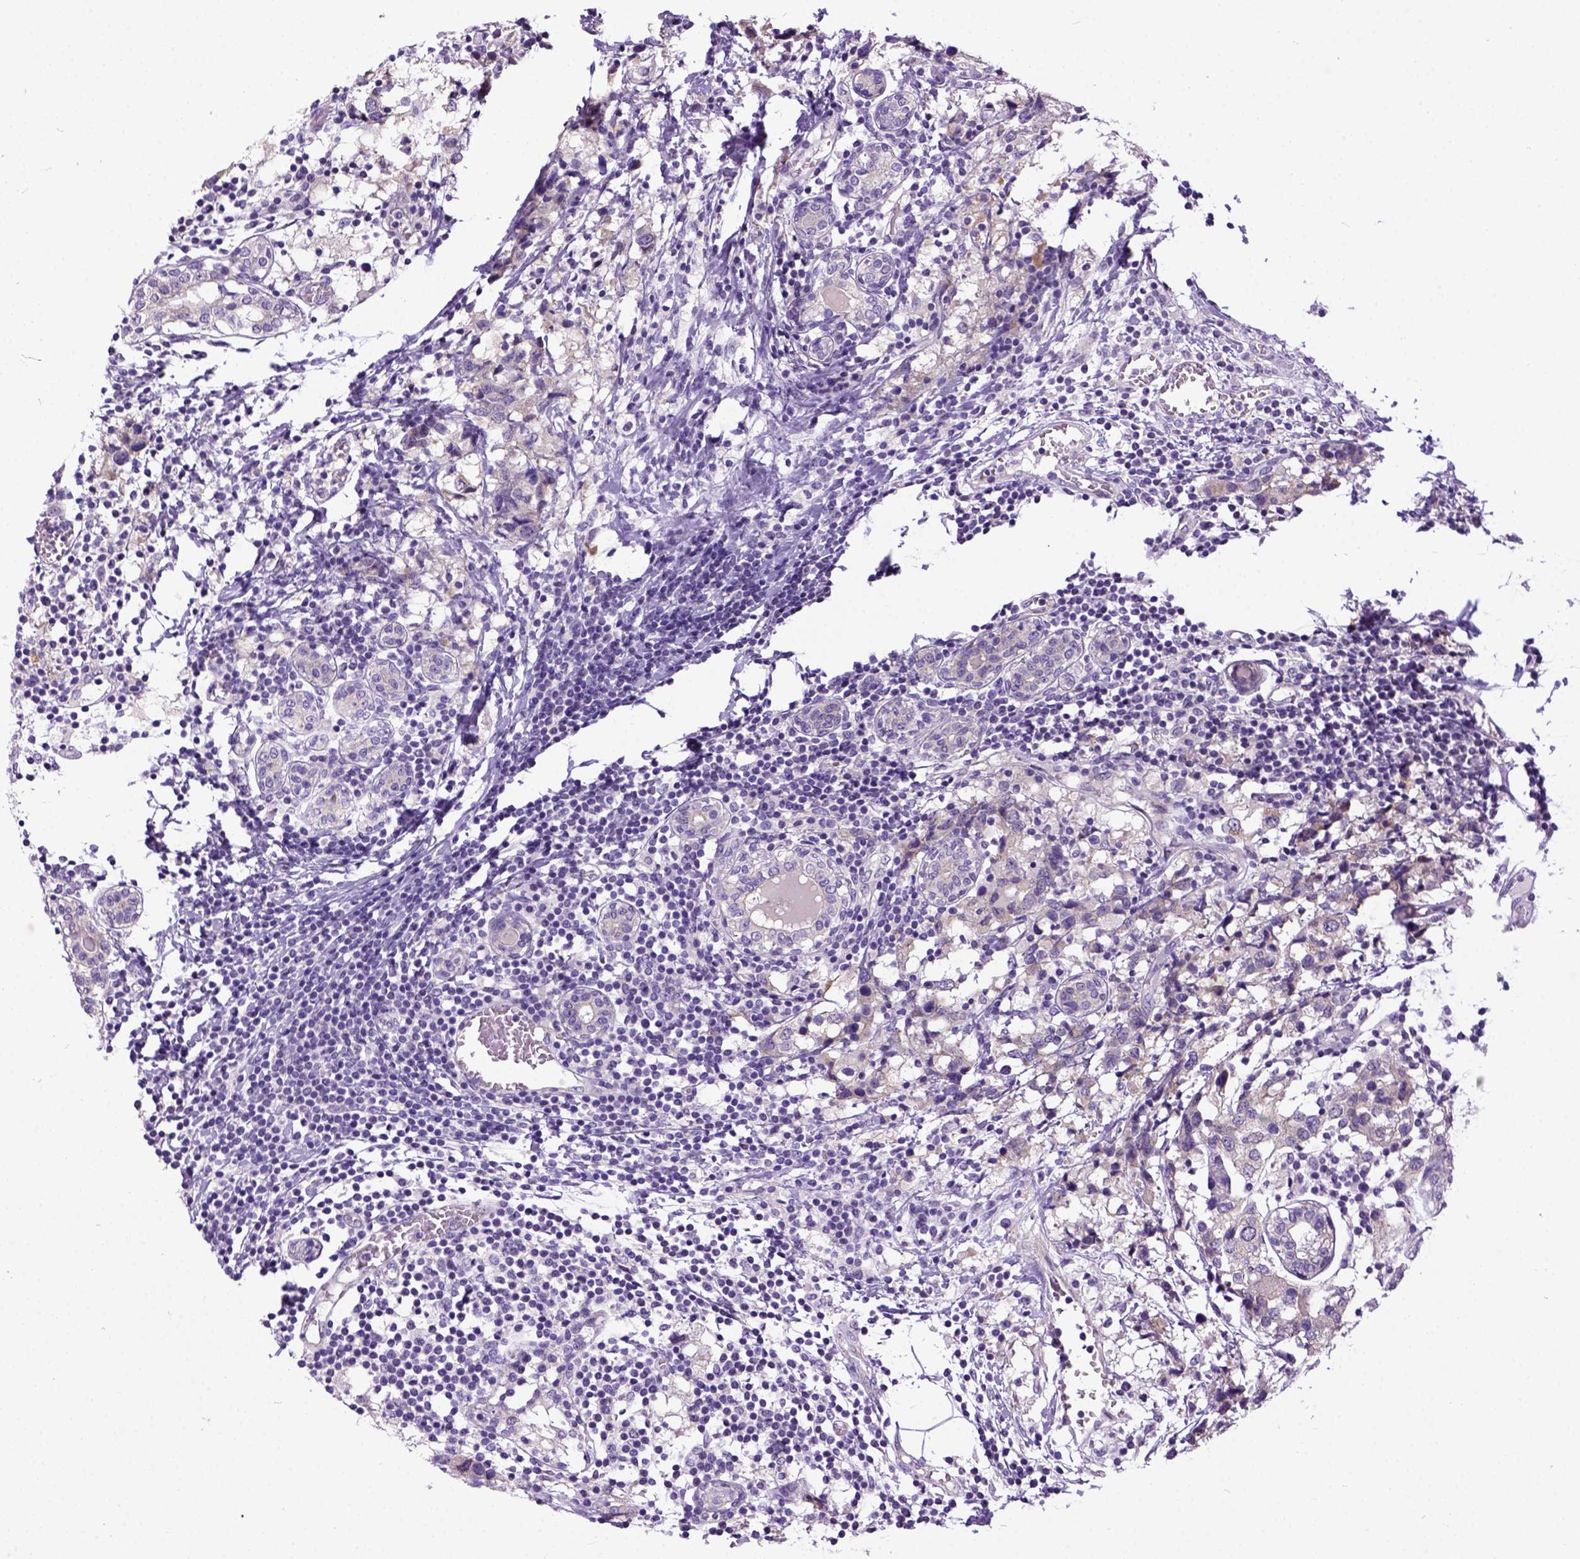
{"staining": {"intensity": "weak", "quantity": ">75%", "location": "cytoplasmic/membranous"}, "tissue": "breast cancer", "cell_type": "Tumor cells", "image_type": "cancer", "snomed": [{"axis": "morphology", "description": "Lobular carcinoma"}, {"axis": "topography", "description": "Breast"}], "caption": "Protein staining reveals weak cytoplasmic/membranous staining in about >75% of tumor cells in breast cancer (lobular carcinoma). Using DAB (brown) and hematoxylin (blue) stains, captured at high magnification using brightfield microscopy.", "gene": "NEK5", "patient": {"sex": "female", "age": 59}}